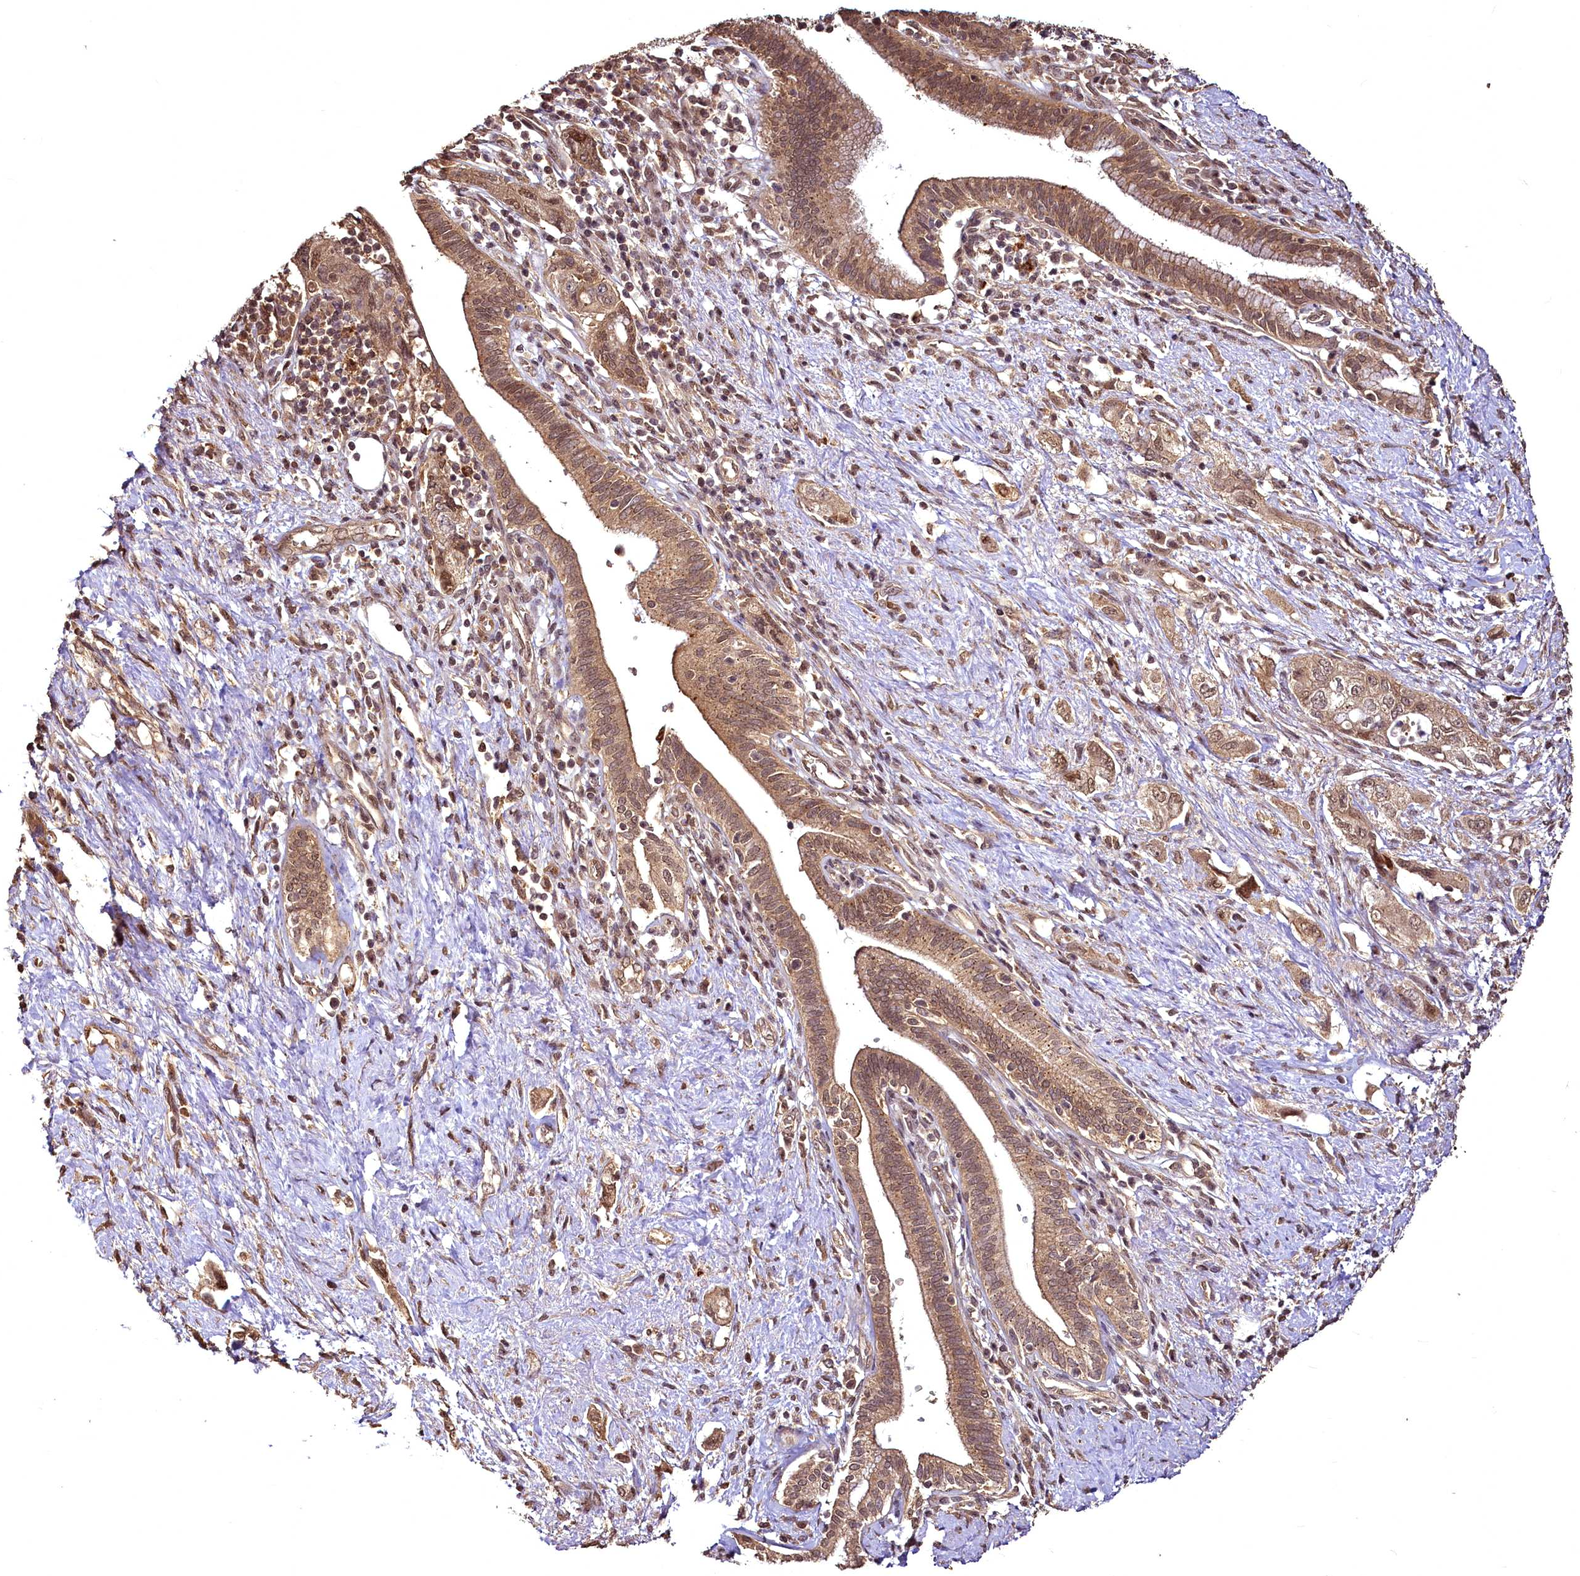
{"staining": {"intensity": "weak", "quantity": ">75%", "location": "cytoplasmic/membranous,nuclear"}, "tissue": "pancreatic cancer", "cell_type": "Tumor cells", "image_type": "cancer", "snomed": [{"axis": "morphology", "description": "Adenocarcinoma, NOS"}, {"axis": "topography", "description": "Pancreas"}], "caption": "Protein analysis of pancreatic cancer (adenocarcinoma) tissue exhibits weak cytoplasmic/membranous and nuclear expression in approximately >75% of tumor cells.", "gene": "VPS51", "patient": {"sex": "female", "age": 73}}